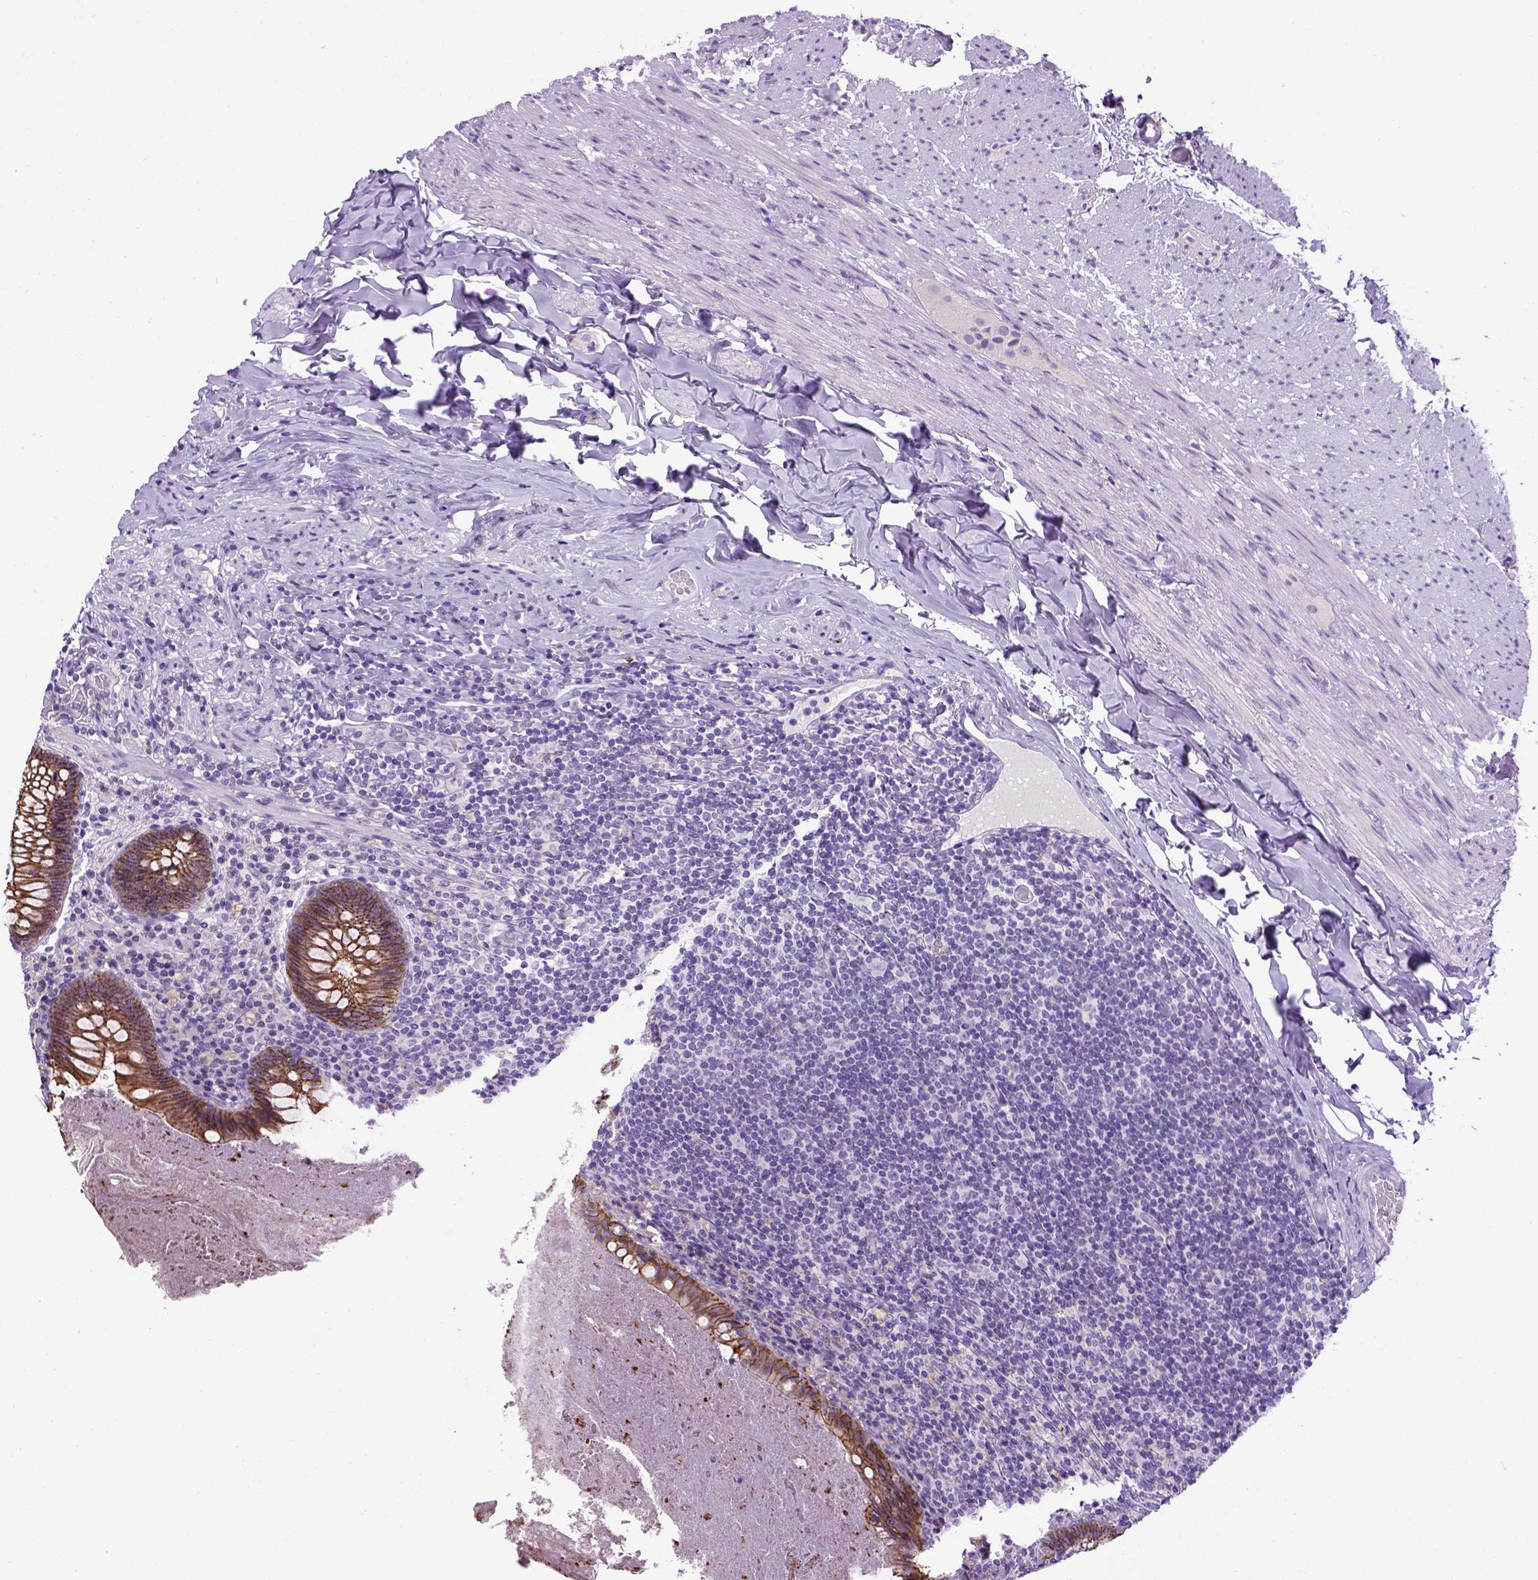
{"staining": {"intensity": "strong", "quantity": ">75%", "location": "cytoplasmic/membranous"}, "tissue": "appendix", "cell_type": "Glandular cells", "image_type": "normal", "snomed": [{"axis": "morphology", "description": "Normal tissue, NOS"}, {"axis": "topography", "description": "Appendix"}], "caption": "The image shows immunohistochemical staining of normal appendix. There is strong cytoplasmic/membranous staining is identified in about >75% of glandular cells.", "gene": "CDH1", "patient": {"sex": "male", "age": 47}}